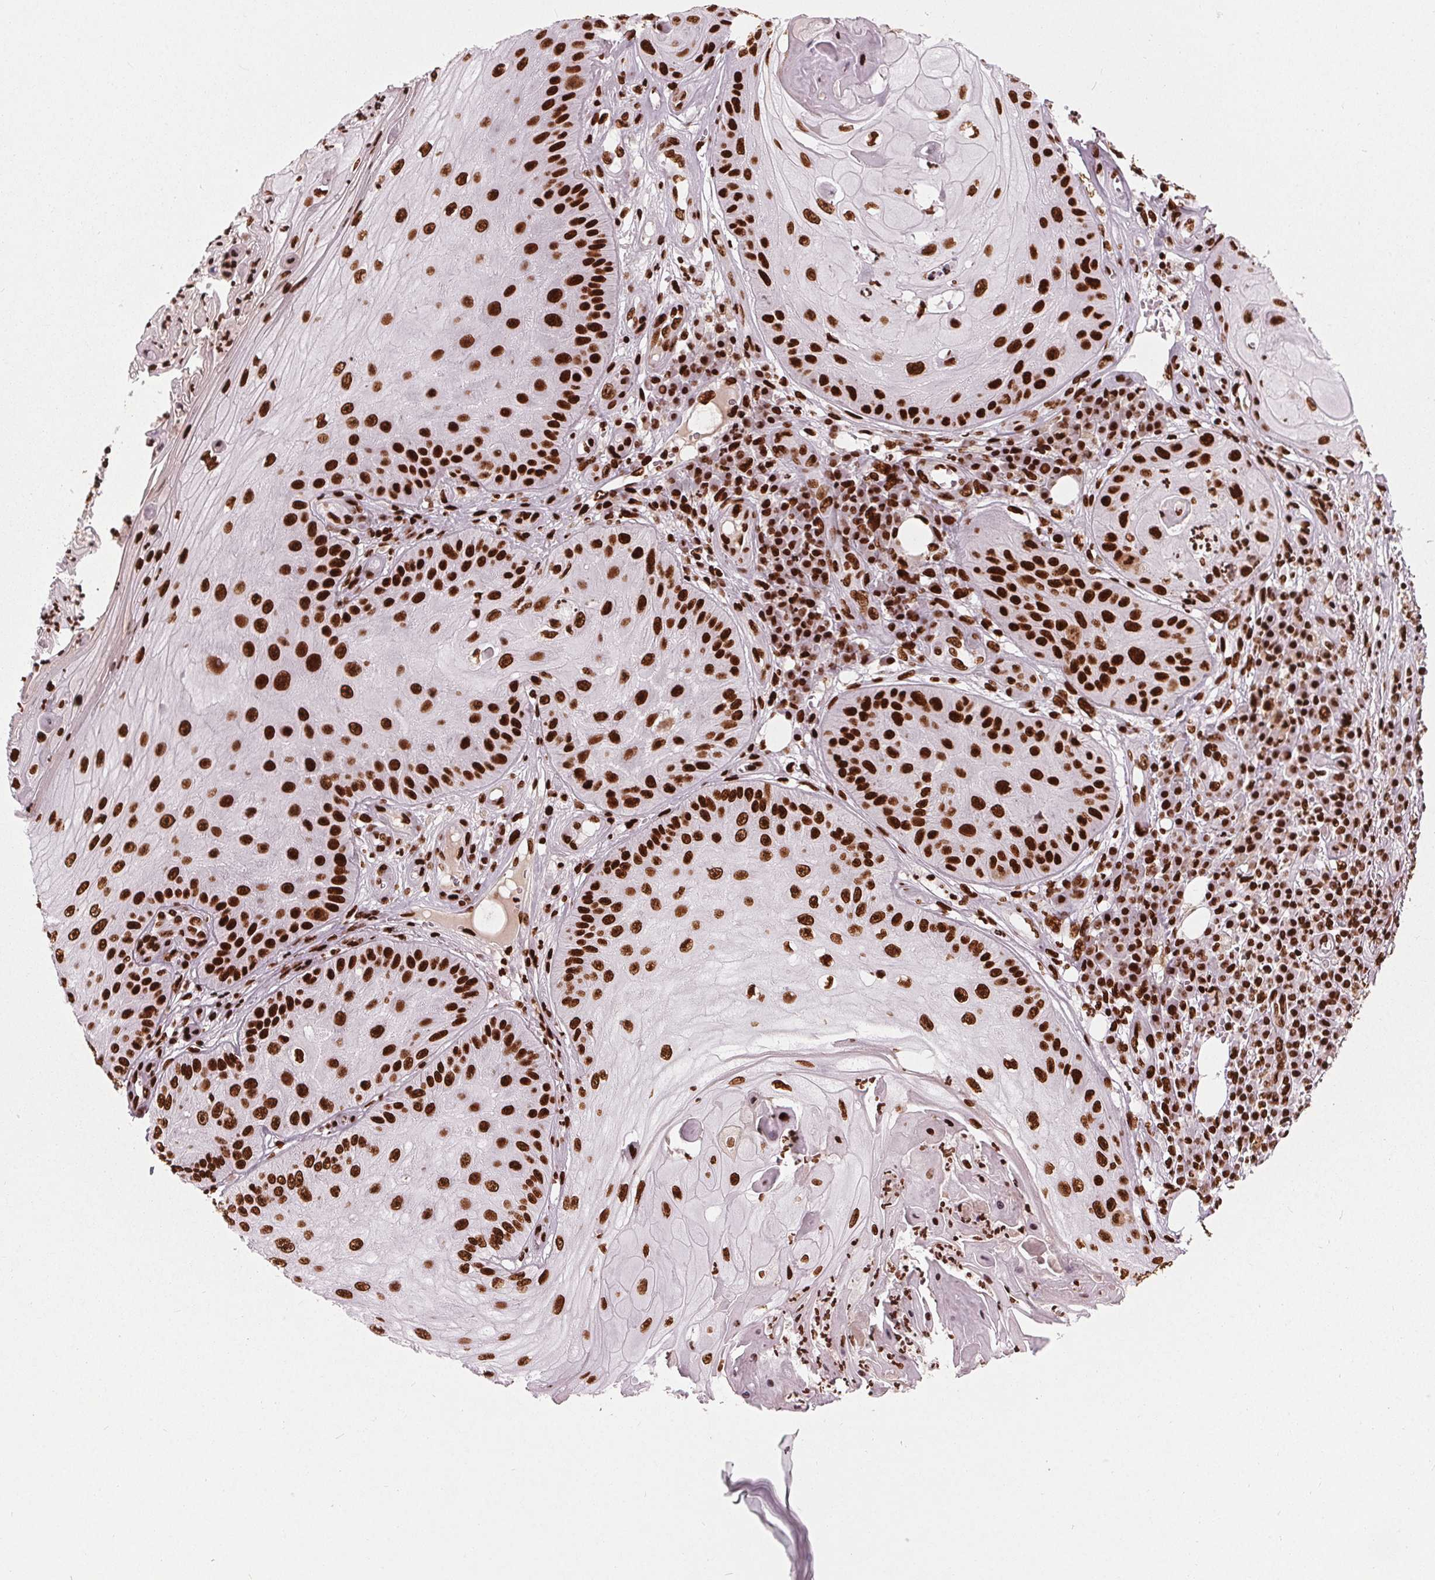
{"staining": {"intensity": "strong", "quantity": ">75%", "location": "nuclear"}, "tissue": "skin cancer", "cell_type": "Tumor cells", "image_type": "cancer", "snomed": [{"axis": "morphology", "description": "Squamous cell carcinoma, NOS"}, {"axis": "topography", "description": "Skin"}], "caption": "DAB (3,3'-diaminobenzidine) immunohistochemical staining of human skin squamous cell carcinoma reveals strong nuclear protein staining in about >75% of tumor cells.", "gene": "BRD4", "patient": {"sex": "male", "age": 70}}